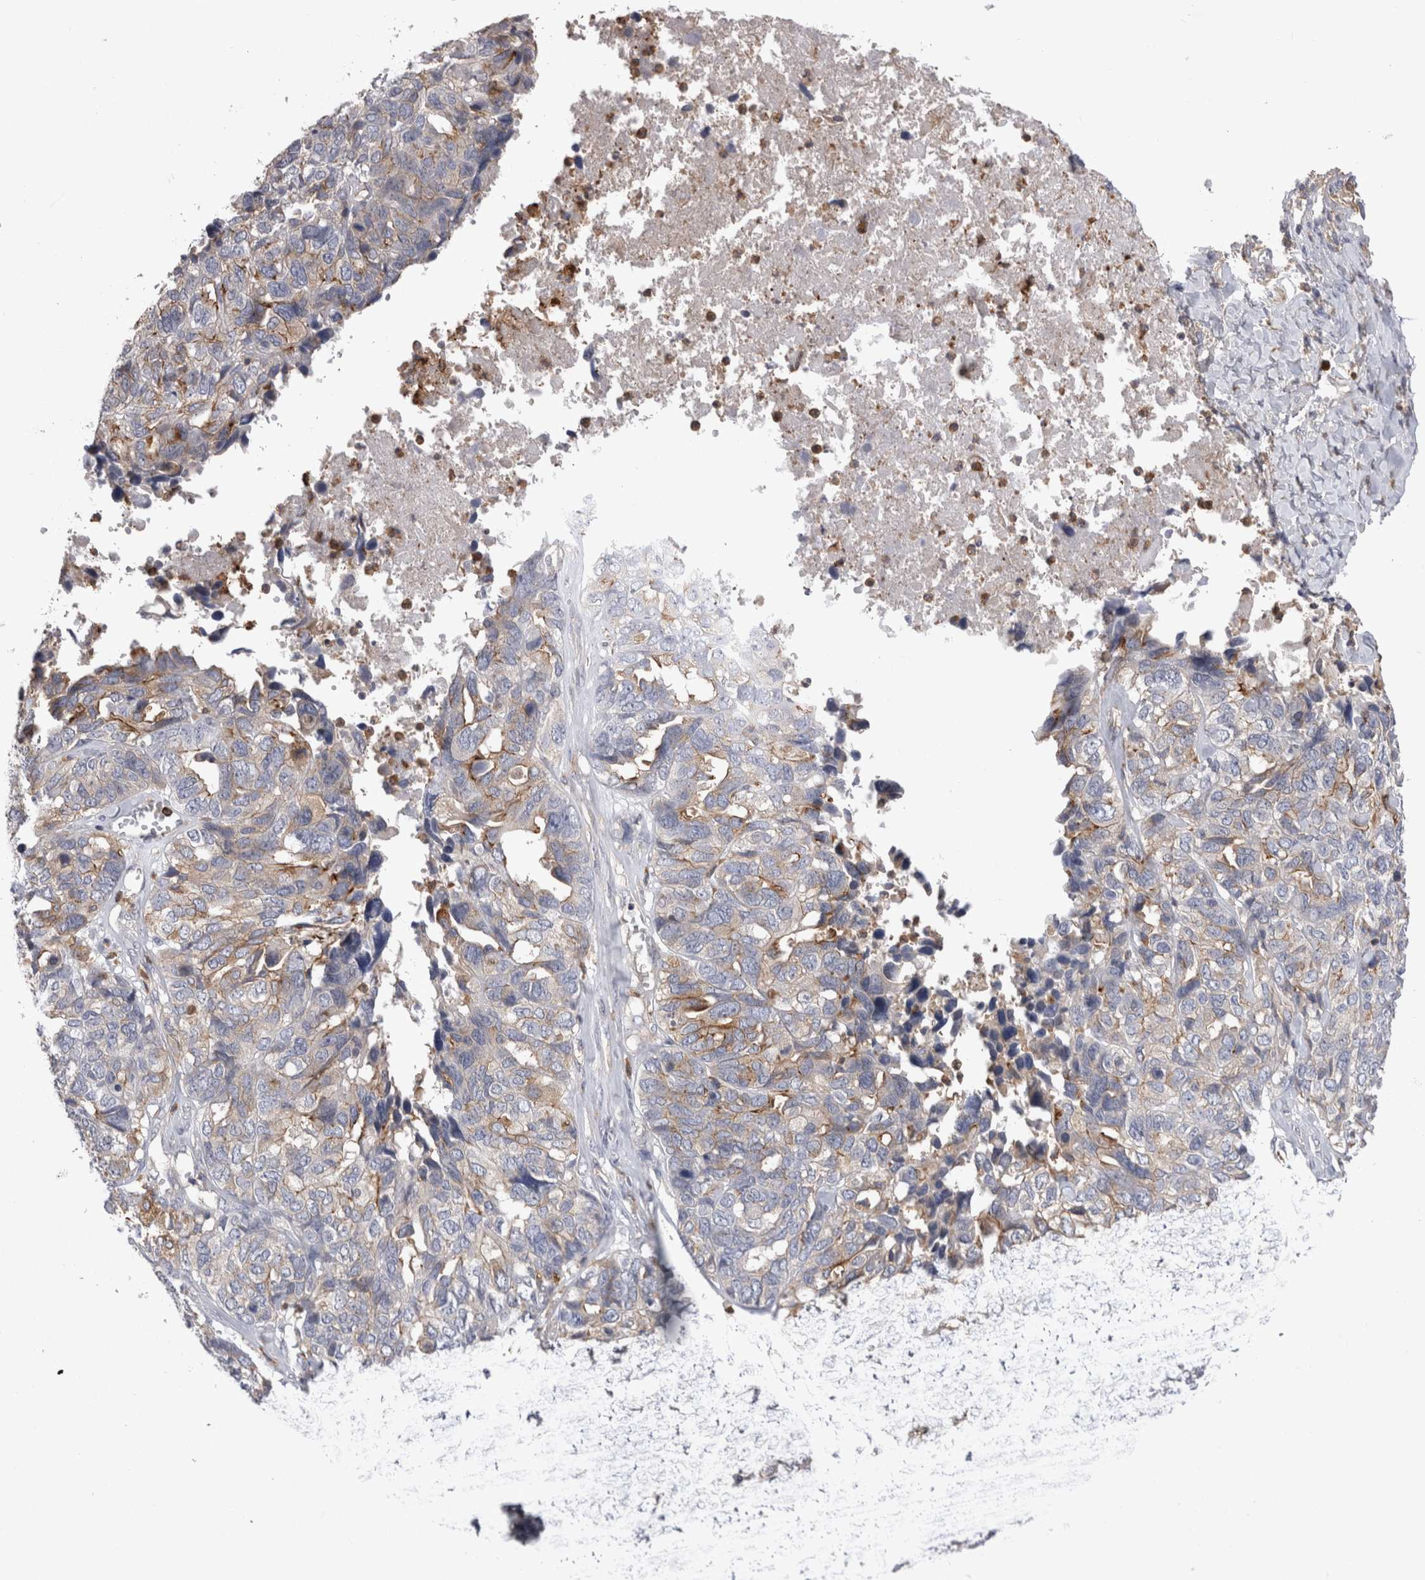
{"staining": {"intensity": "moderate", "quantity": "25%-75%", "location": "cytoplasmic/membranous"}, "tissue": "ovarian cancer", "cell_type": "Tumor cells", "image_type": "cancer", "snomed": [{"axis": "morphology", "description": "Cystadenocarcinoma, serous, NOS"}, {"axis": "topography", "description": "Ovary"}], "caption": "Moderate cytoplasmic/membranous staining for a protein is seen in about 25%-75% of tumor cells of ovarian cancer (serous cystadenocarcinoma) using immunohistochemistry.", "gene": "RAB11FIP1", "patient": {"sex": "female", "age": 79}}